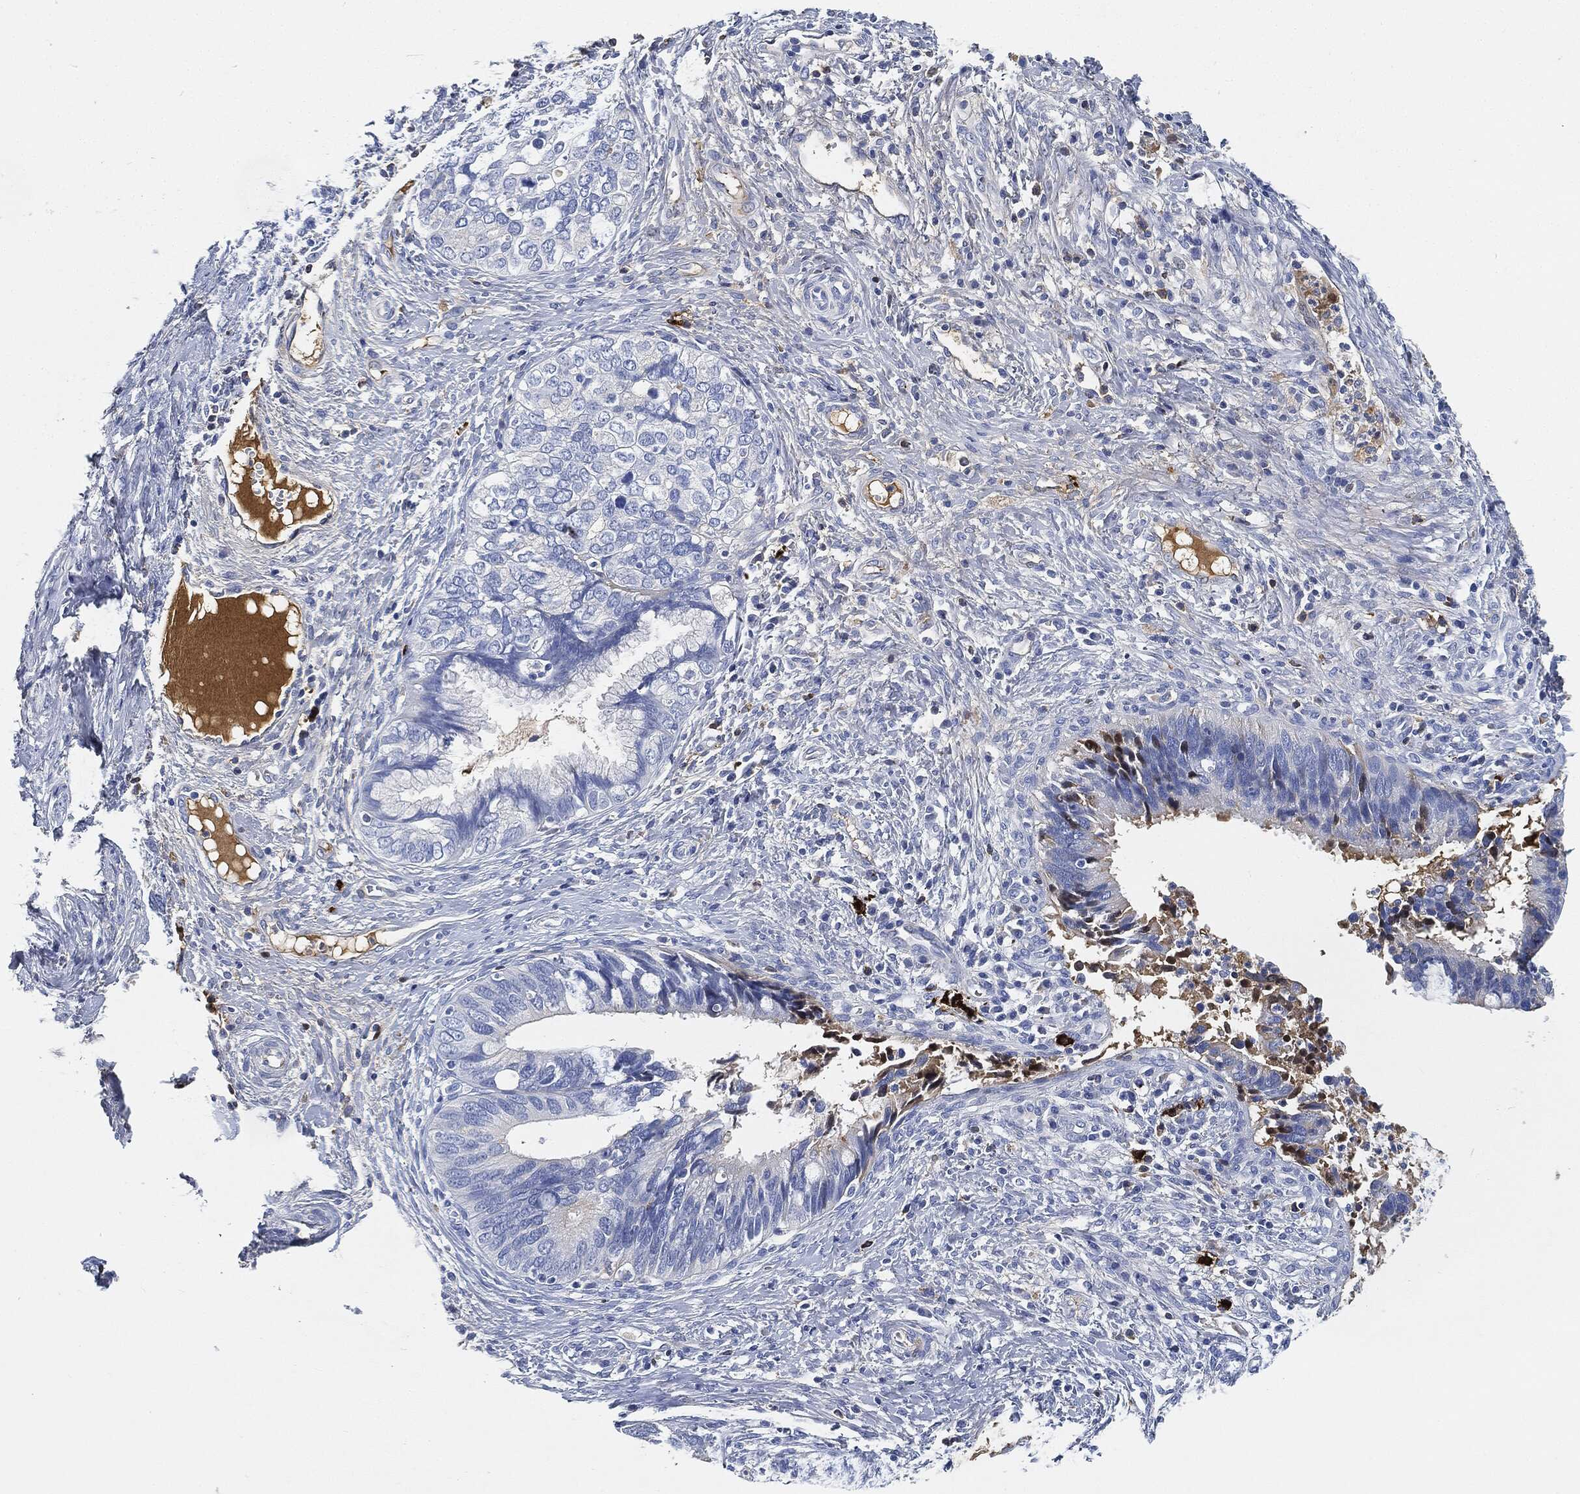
{"staining": {"intensity": "negative", "quantity": "none", "location": "none"}, "tissue": "cervical cancer", "cell_type": "Tumor cells", "image_type": "cancer", "snomed": [{"axis": "morphology", "description": "Adenocarcinoma, NOS"}, {"axis": "topography", "description": "Cervix"}], "caption": "This image is of cervical cancer (adenocarcinoma) stained with immunohistochemistry to label a protein in brown with the nuclei are counter-stained blue. There is no expression in tumor cells.", "gene": "IGLV6-57", "patient": {"sex": "female", "age": 42}}